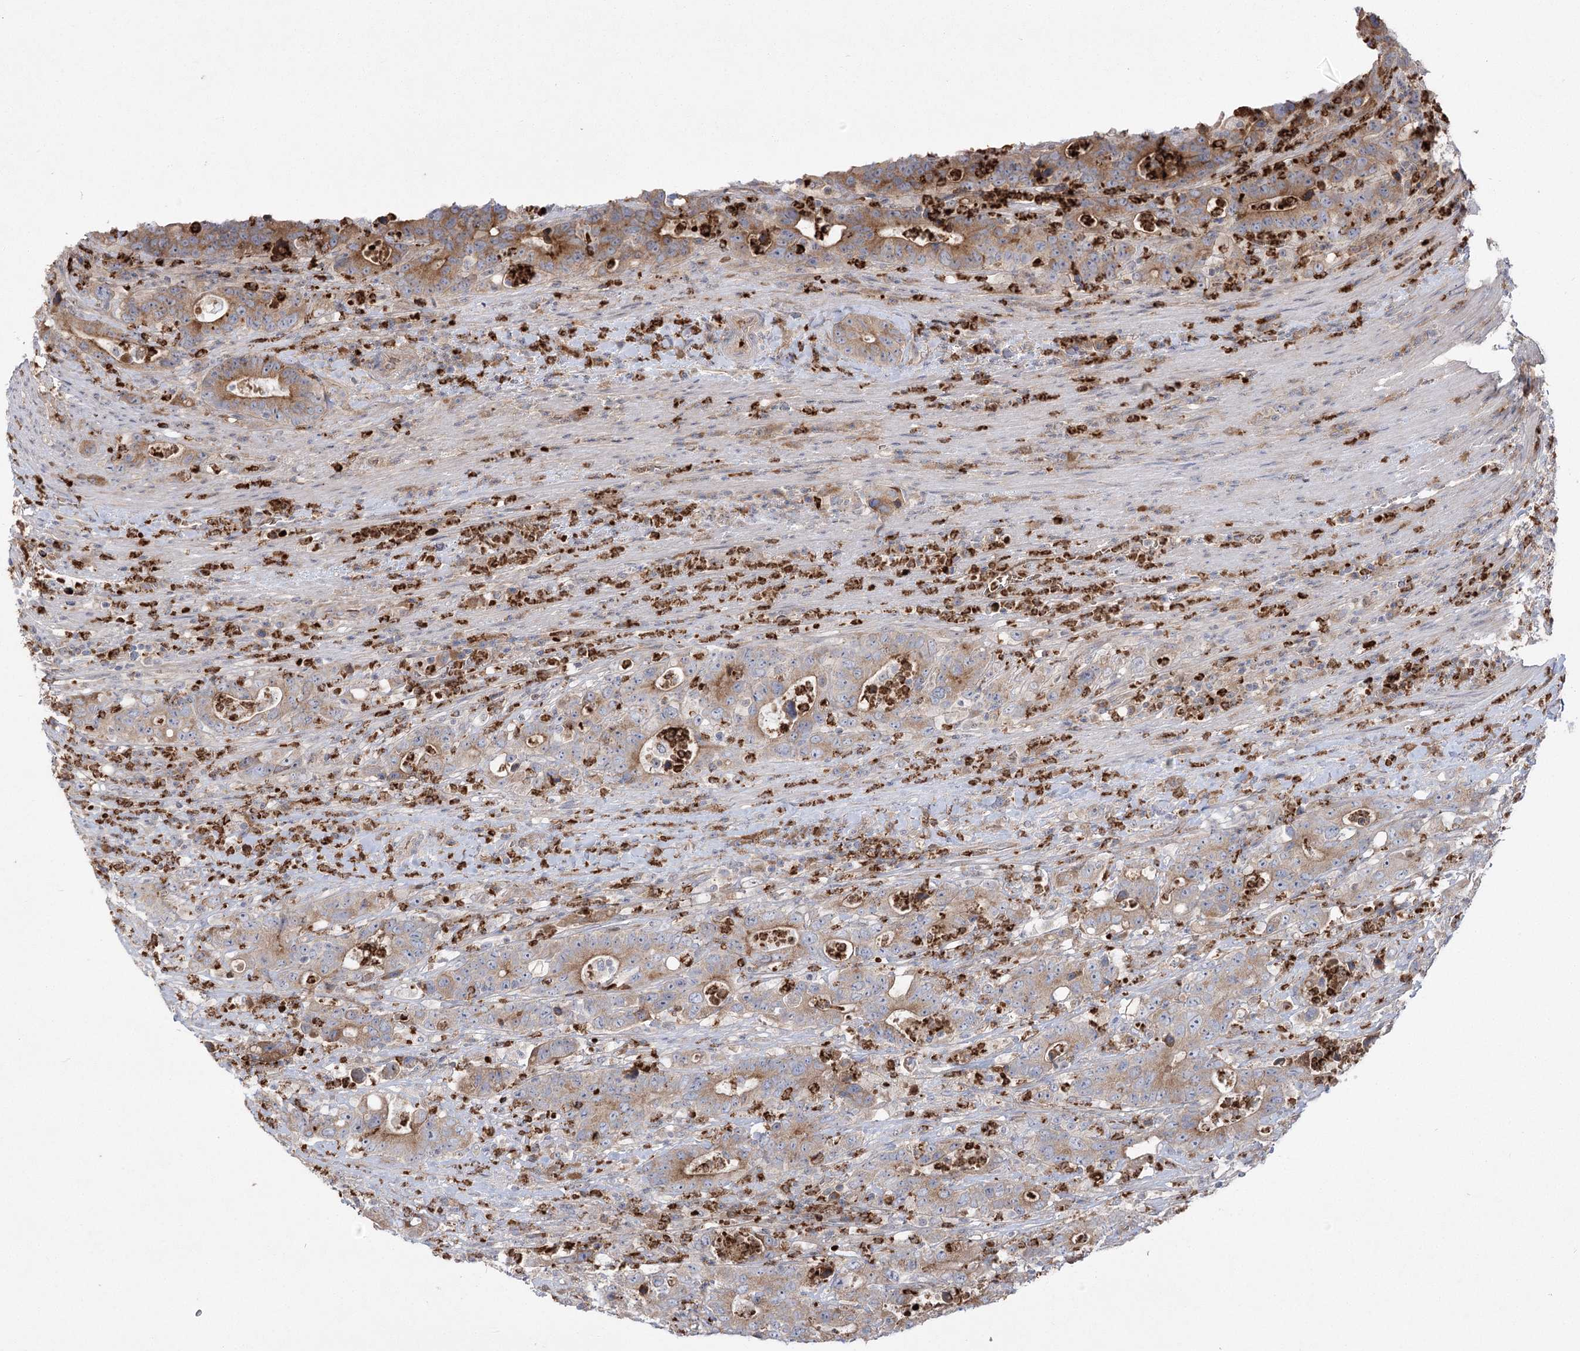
{"staining": {"intensity": "moderate", "quantity": ">75%", "location": "cytoplasmic/membranous"}, "tissue": "colorectal cancer", "cell_type": "Tumor cells", "image_type": "cancer", "snomed": [{"axis": "morphology", "description": "Adenocarcinoma, NOS"}, {"axis": "topography", "description": "Colon"}], "caption": "IHC staining of colorectal cancer (adenocarcinoma), which reveals medium levels of moderate cytoplasmic/membranous expression in about >75% of tumor cells indicating moderate cytoplasmic/membranous protein positivity. The staining was performed using DAB (brown) for protein detection and nuclei were counterstained in hematoxylin (blue).", "gene": "PLEKHA5", "patient": {"sex": "female", "age": 75}}